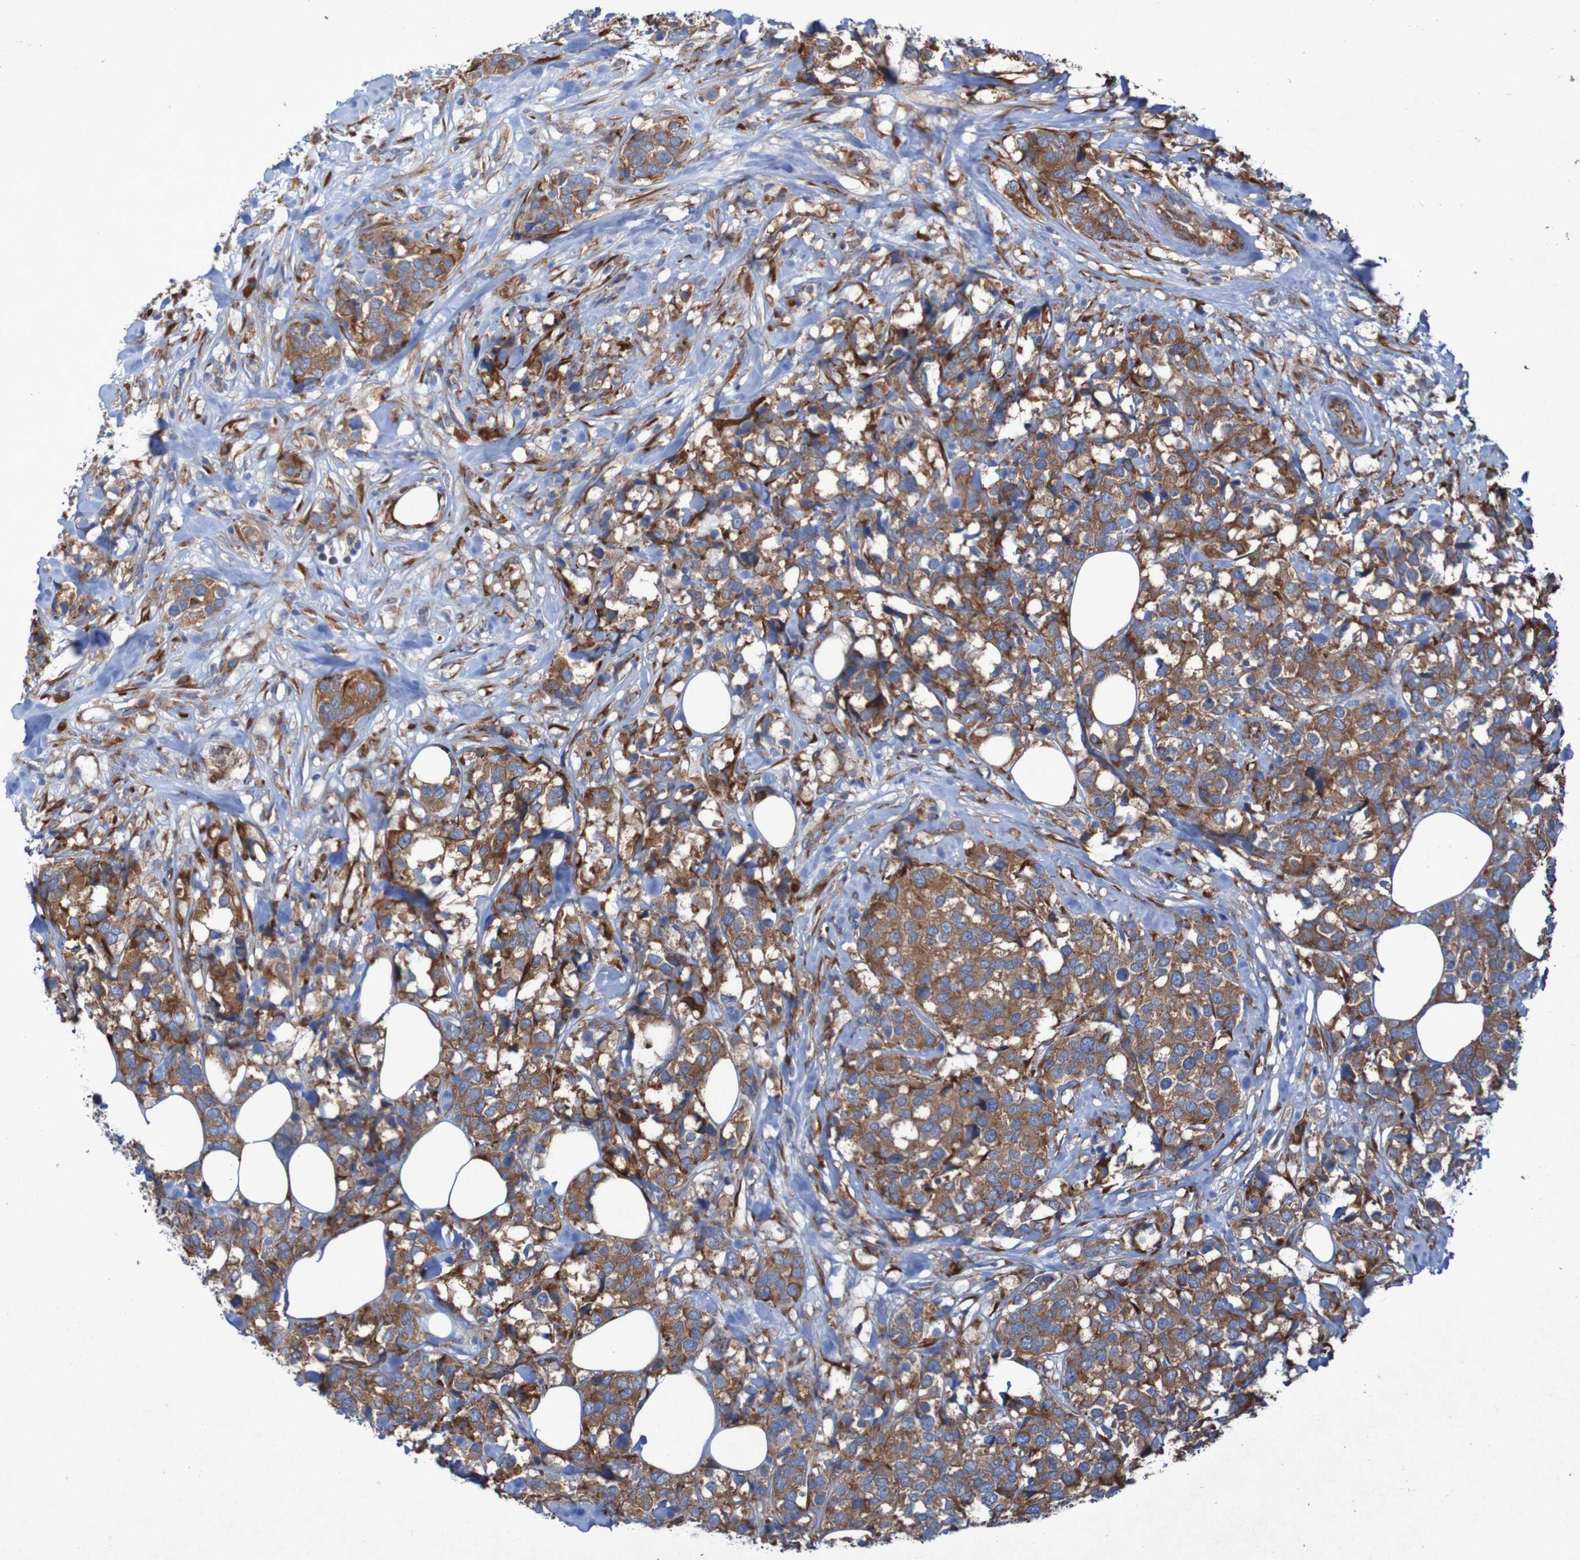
{"staining": {"intensity": "strong", "quantity": ">75%", "location": "cytoplasmic/membranous"}, "tissue": "breast cancer", "cell_type": "Tumor cells", "image_type": "cancer", "snomed": [{"axis": "morphology", "description": "Lobular carcinoma"}, {"axis": "topography", "description": "Breast"}], "caption": "Human breast lobular carcinoma stained for a protein (brown) exhibits strong cytoplasmic/membranous positive positivity in about >75% of tumor cells.", "gene": "RPL10", "patient": {"sex": "female", "age": 59}}